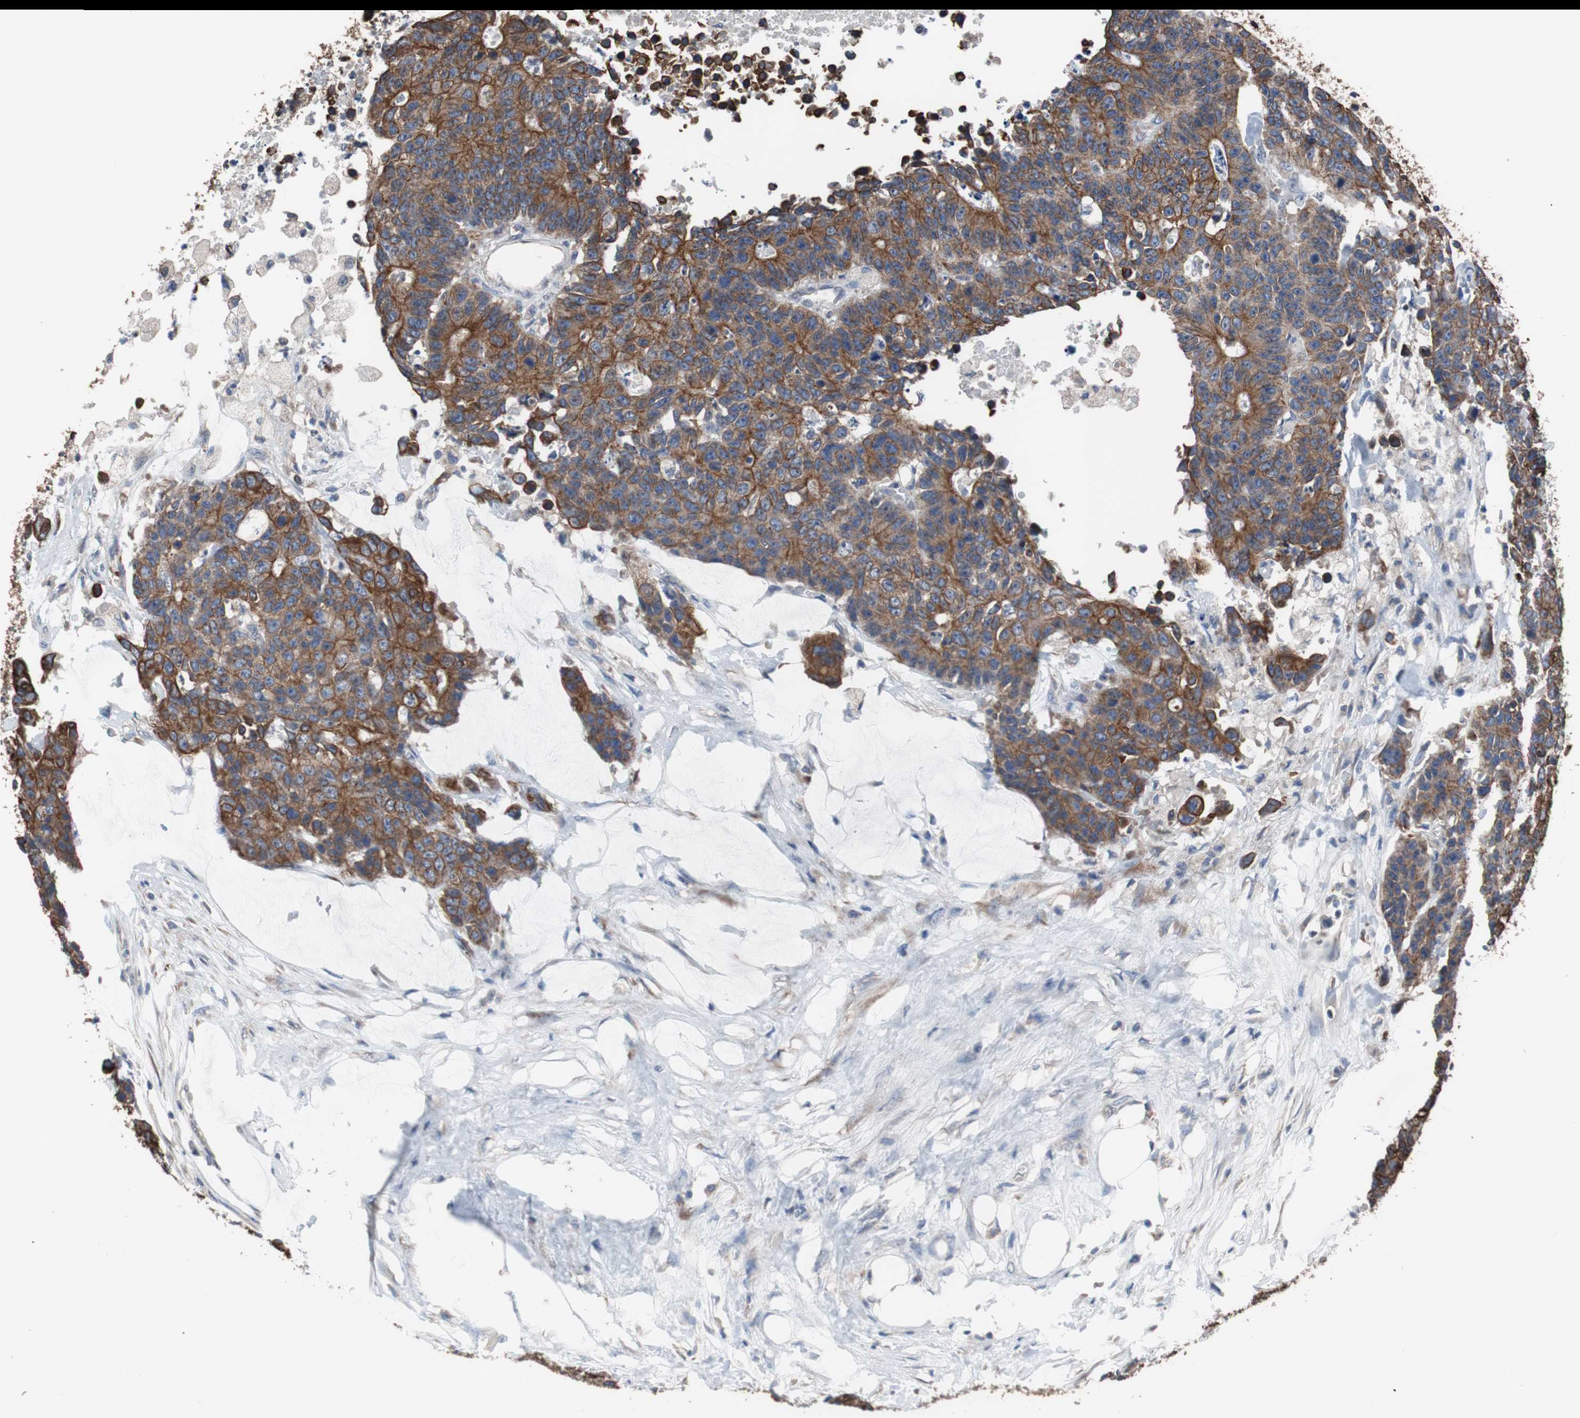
{"staining": {"intensity": "strong", "quantity": ">75%", "location": "cytoplasmic/membranous"}, "tissue": "colorectal cancer", "cell_type": "Tumor cells", "image_type": "cancer", "snomed": [{"axis": "morphology", "description": "Adenocarcinoma, NOS"}, {"axis": "topography", "description": "Colon"}], "caption": "Human colorectal adenocarcinoma stained with a protein marker exhibits strong staining in tumor cells.", "gene": "USP10", "patient": {"sex": "female", "age": 86}}